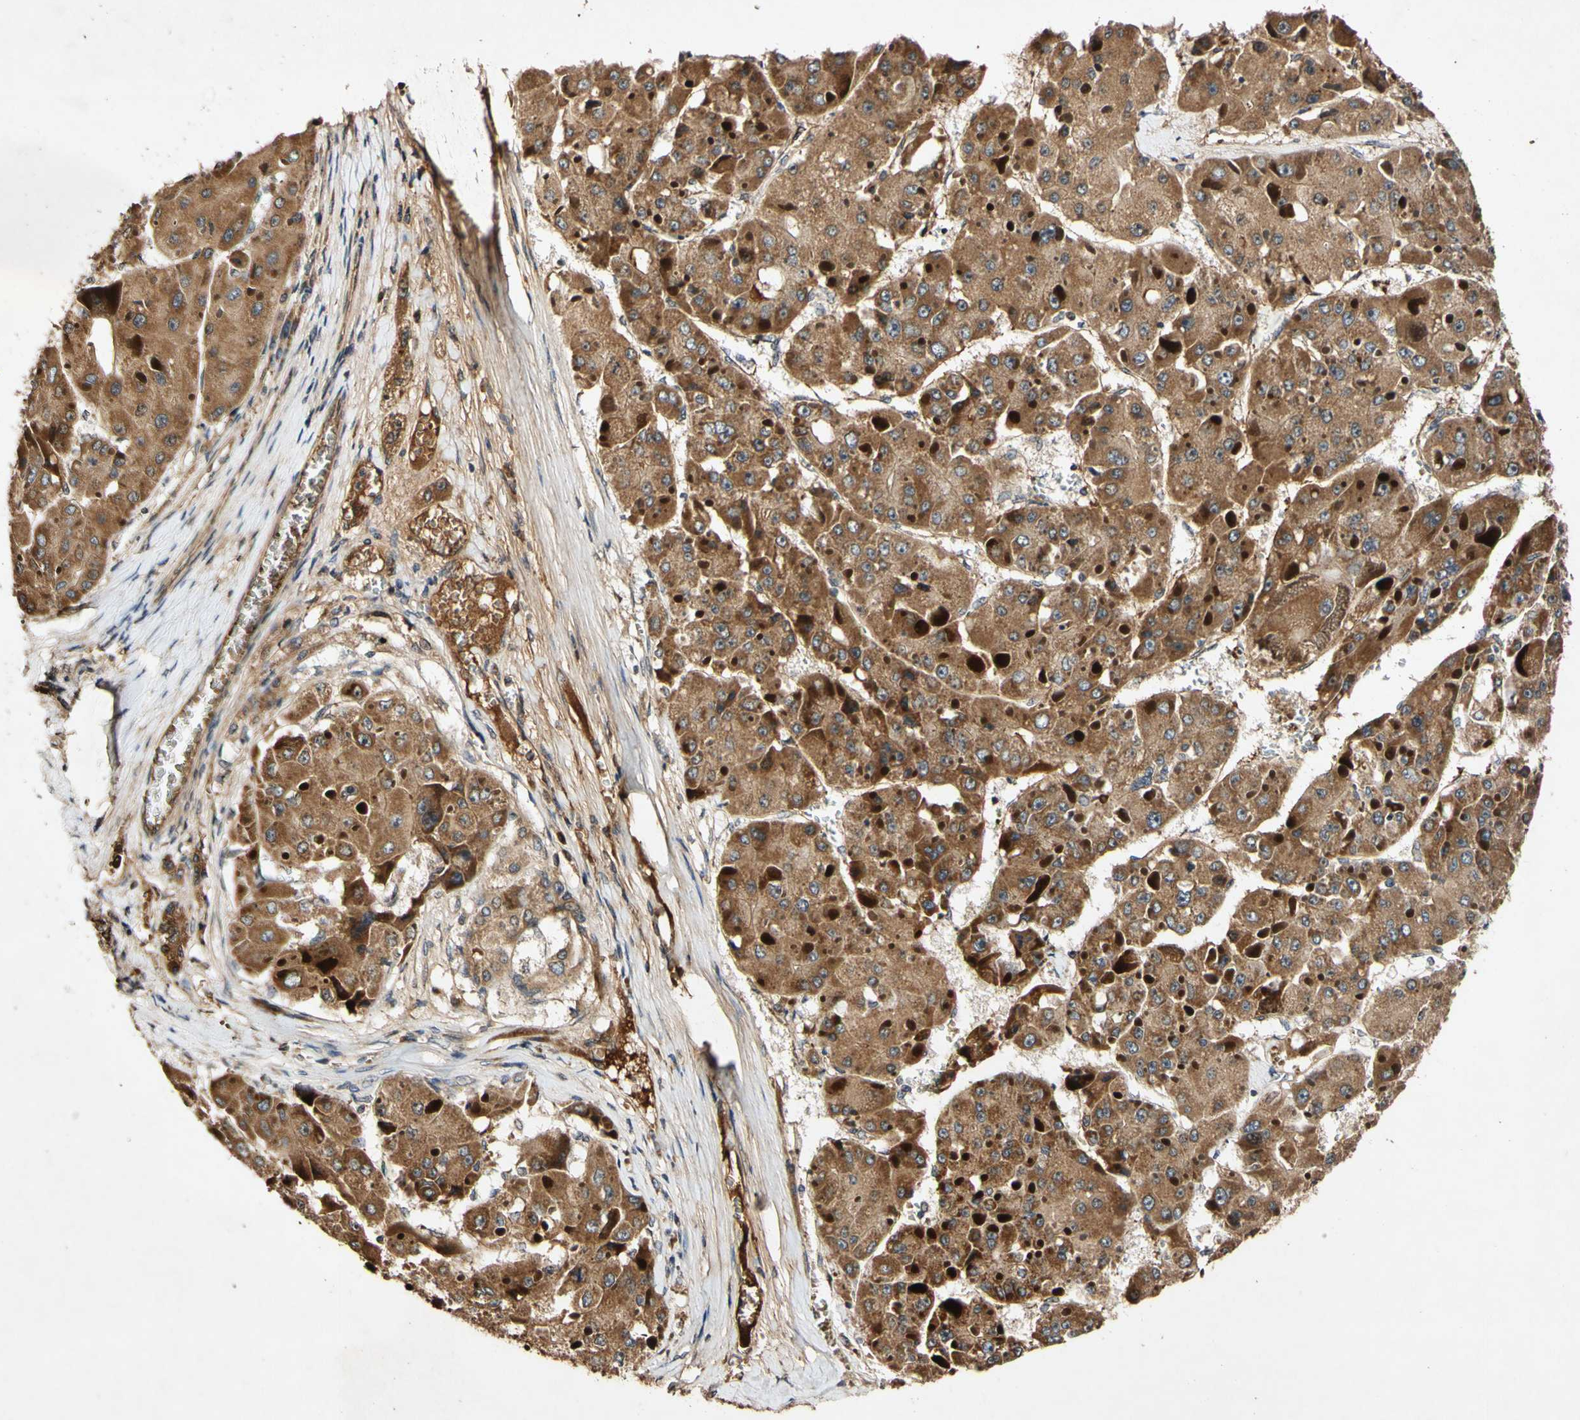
{"staining": {"intensity": "strong", "quantity": ">75%", "location": "cytoplasmic/membranous"}, "tissue": "liver cancer", "cell_type": "Tumor cells", "image_type": "cancer", "snomed": [{"axis": "morphology", "description": "Carcinoma, Hepatocellular, NOS"}, {"axis": "topography", "description": "Liver"}], "caption": "Immunohistochemical staining of liver hepatocellular carcinoma shows high levels of strong cytoplasmic/membranous expression in about >75% of tumor cells.", "gene": "PLAT", "patient": {"sex": "female", "age": 73}}